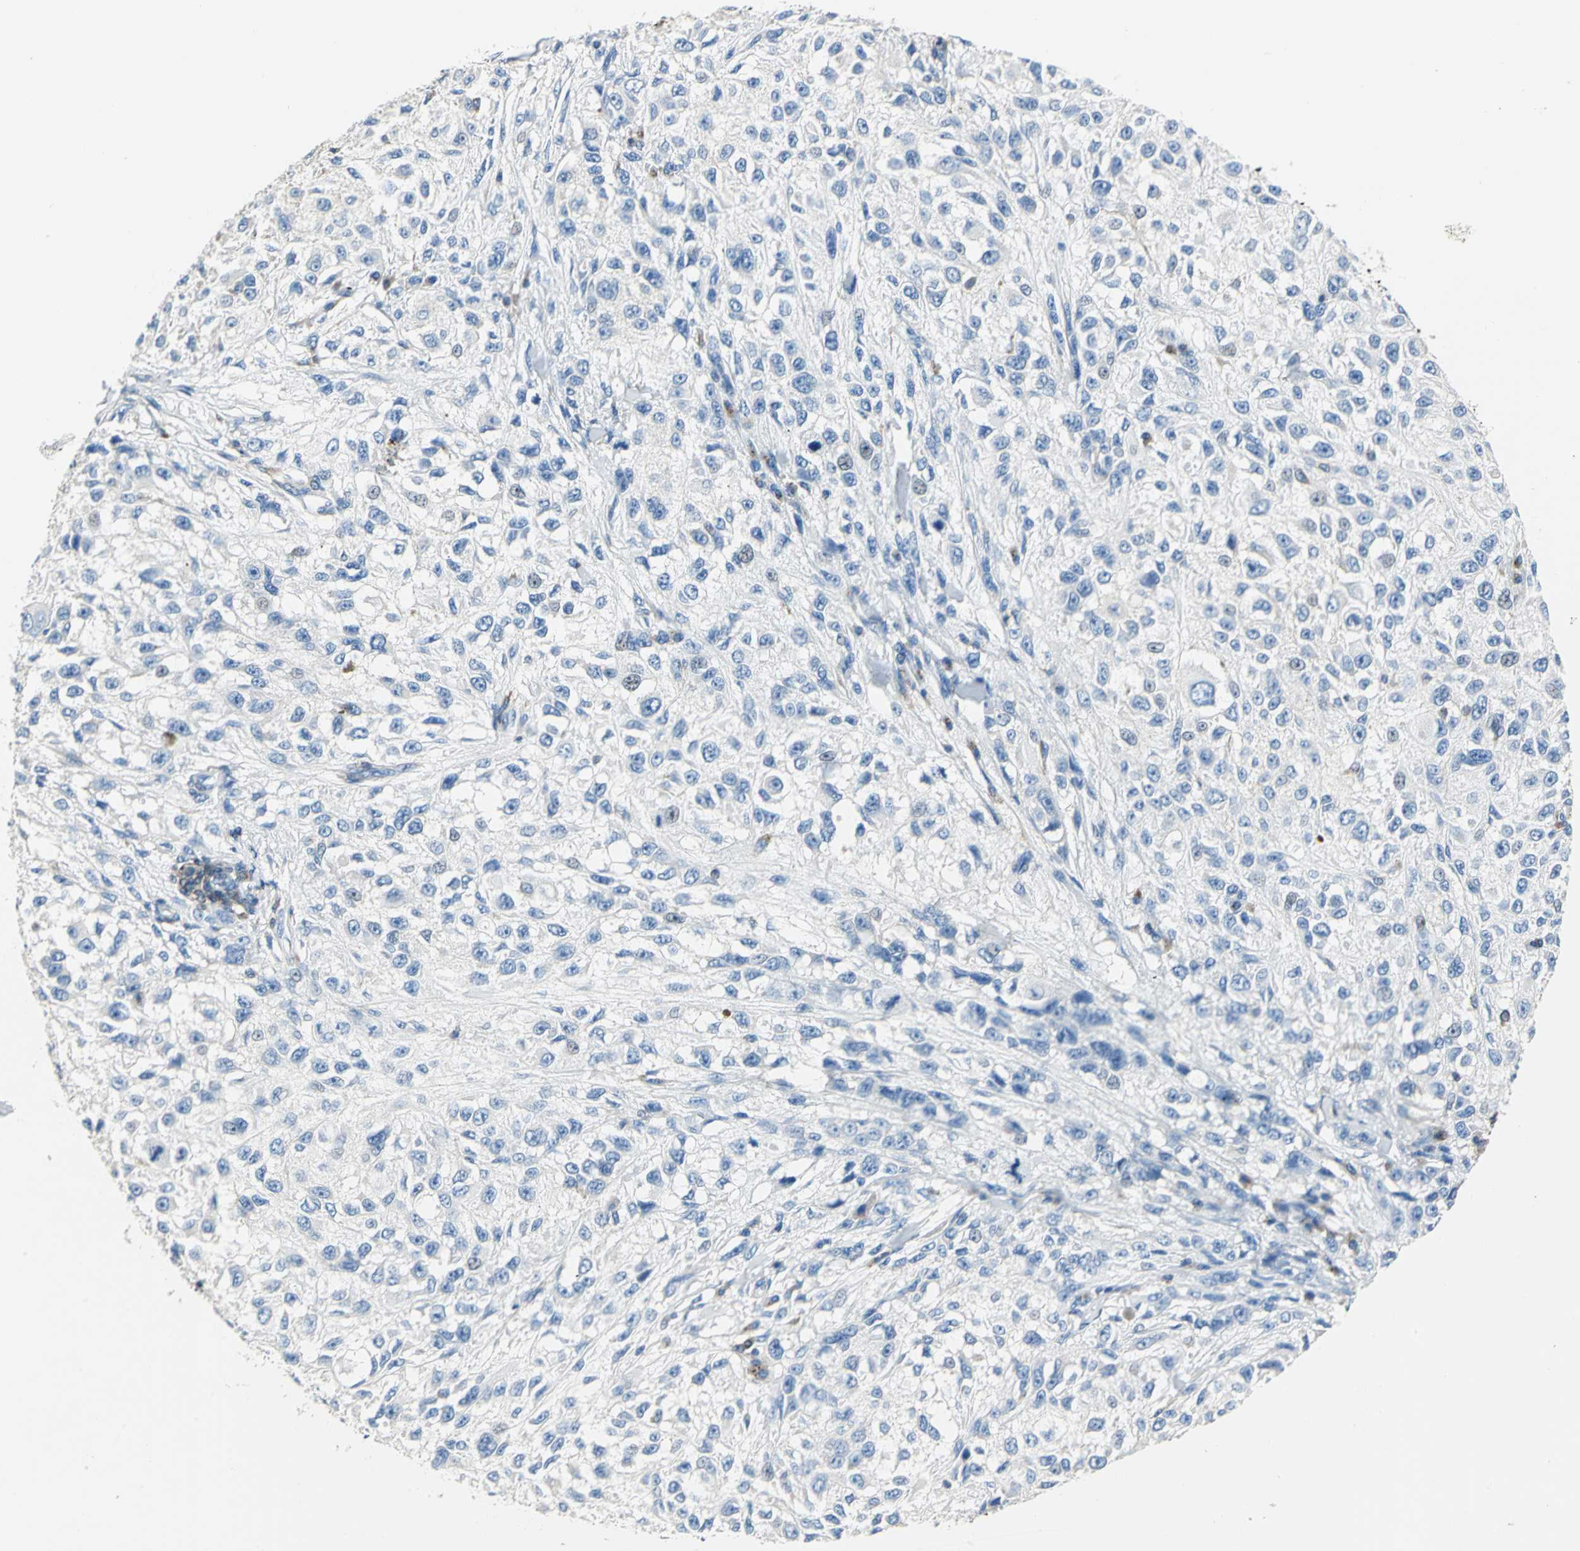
{"staining": {"intensity": "negative", "quantity": "none", "location": "none"}, "tissue": "melanoma", "cell_type": "Tumor cells", "image_type": "cancer", "snomed": [{"axis": "morphology", "description": "Necrosis, NOS"}, {"axis": "morphology", "description": "Malignant melanoma, NOS"}, {"axis": "topography", "description": "Skin"}], "caption": "High magnification brightfield microscopy of malignant melanoma stained with DAB (brown) and counterstained with hematoxylin (blue): tumor cells show no significant positivity. (Brightfield microscopy of DAB (3,3'-diaminobenzidine) immunohistochemistry (IHC) at high magnification).", "gene": "SEPTIN6", "patient": {"sex": "female", "age": 87}}